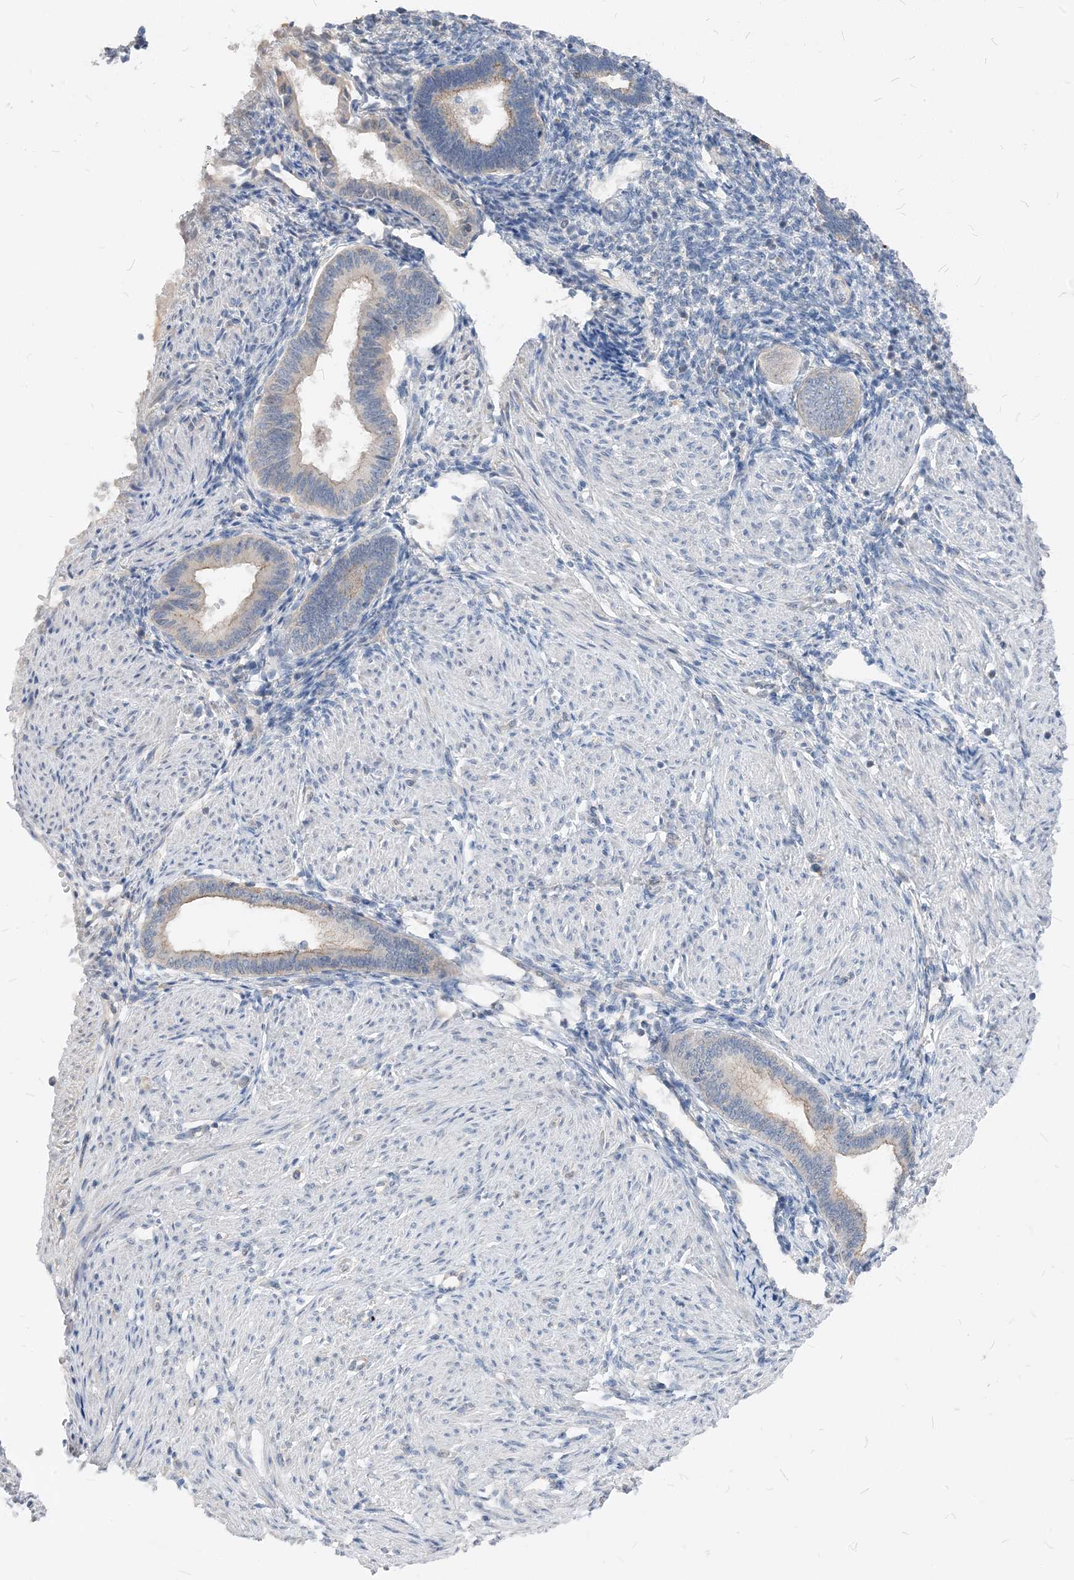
{"staining": {"intensity": "negative", "quantity": "none", "location": "none"}, "tissue": "endometrium", "cell_type": "Cells in endometrial stroma", "image_type": "normal", "snomed": [{"axis": "morphology", "description": "Normal tissue, NOS"}, {"axis": "topography", "description": "Endometrium"}], "caption": "Endometrium was stained to show a protein in brown. There is no significant expression in cells in endometrial stroma. Nuclei are stained in blue.", "gene": "NCOA7", "patient": {"sex": "female", "age": 53}}